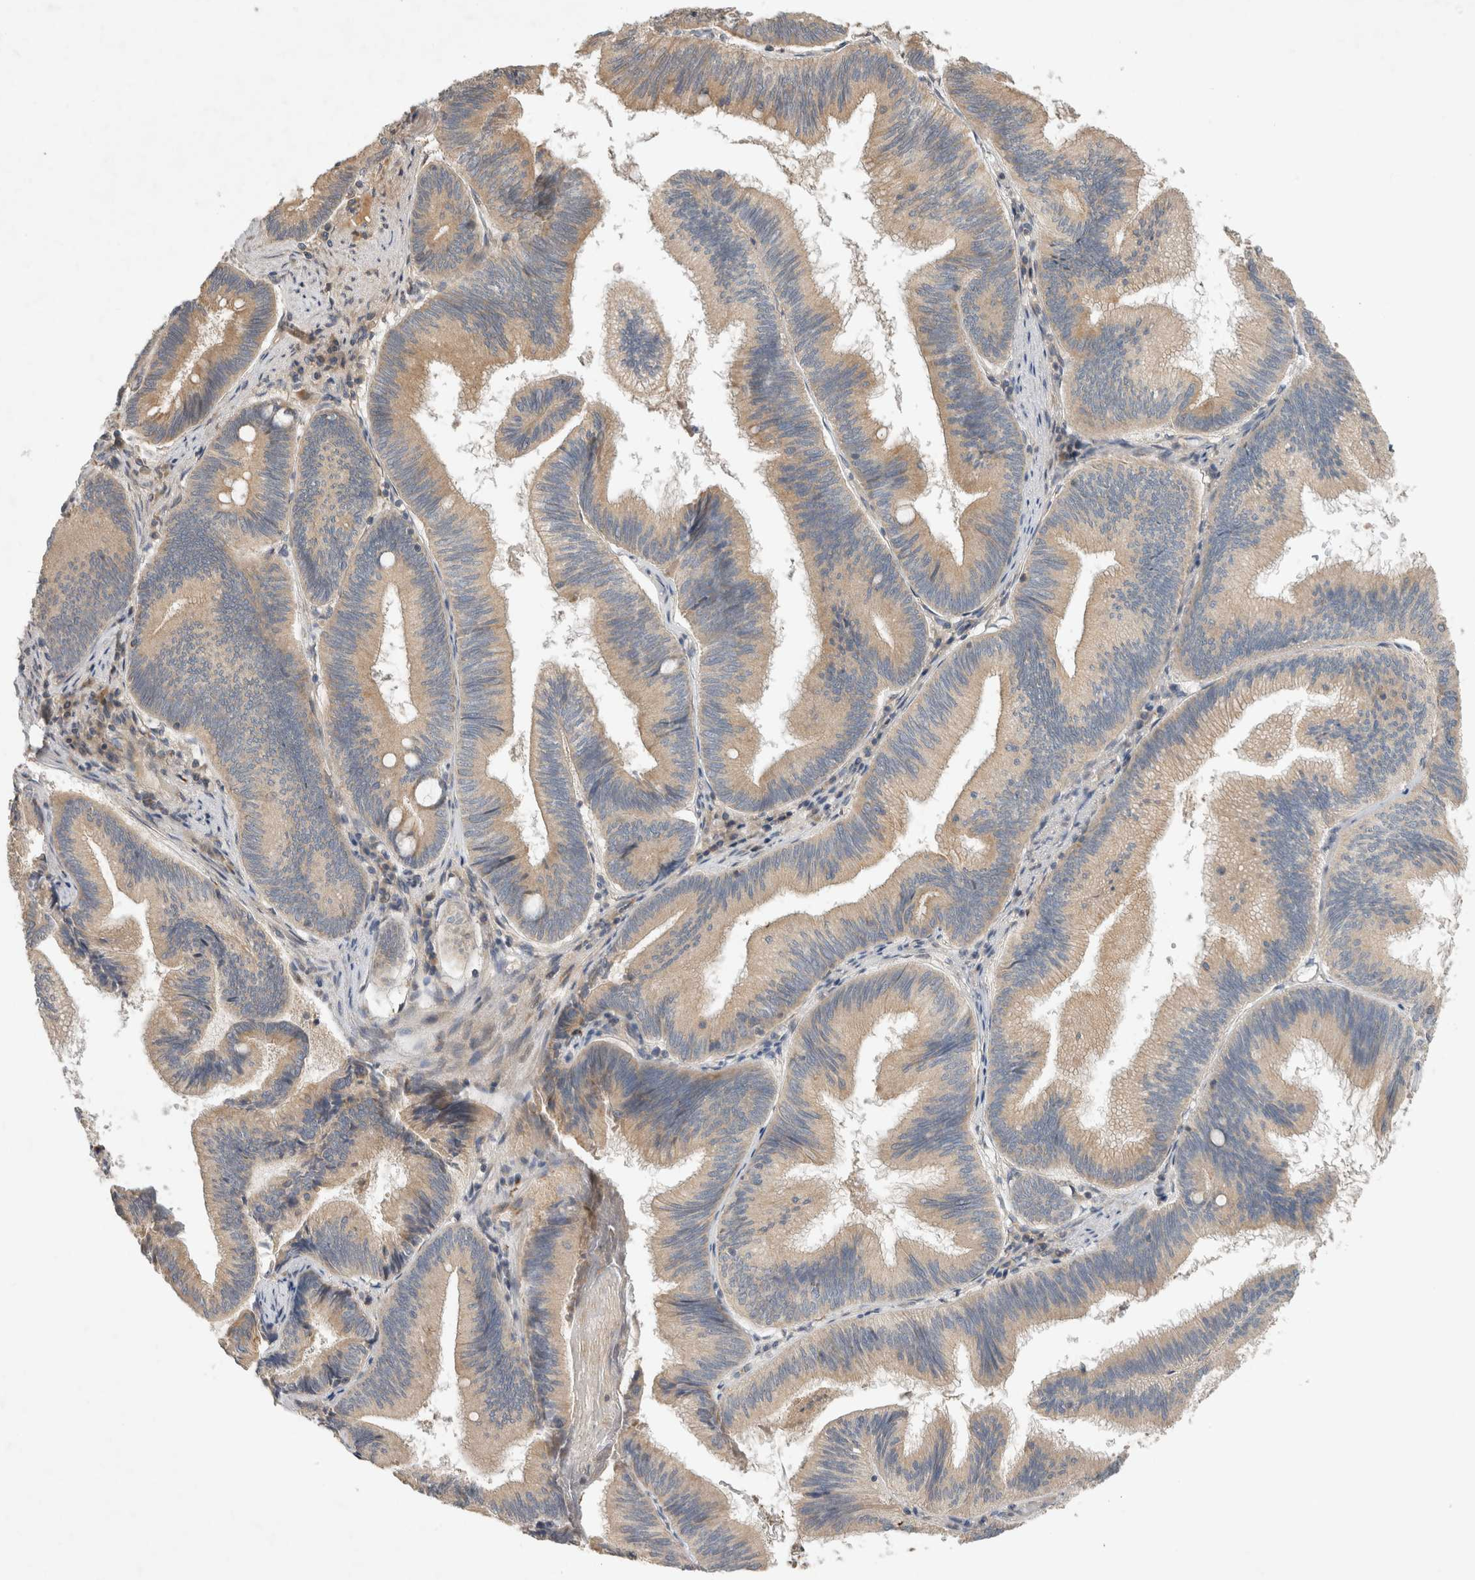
{"staining": {"intensity": "weak", "quantity": ">75%", "location": "cytoplasmic/membranous"}, "tissue": "pancreatic cancer", "cell_type": "Tumor cells", "image_type": "cancer", "snomed": [{"axis": "morphology", "description": "Adenocarcinoma, NOS"}, {"axis": "topography", "description": "Pancreas"}], "caption": "Immunohistochemical staining of adenocarcinoma (pancreatic) displays low levels of weak cytoplasmic/membranous staining in about >75% of tumor cells. (Stains: DAB in brown, nuclei in blue, Microscopy: brightfield microscopy at high magnification).", "gene": "ARMC9", "patient": {"sex": "male", "age": 82}}